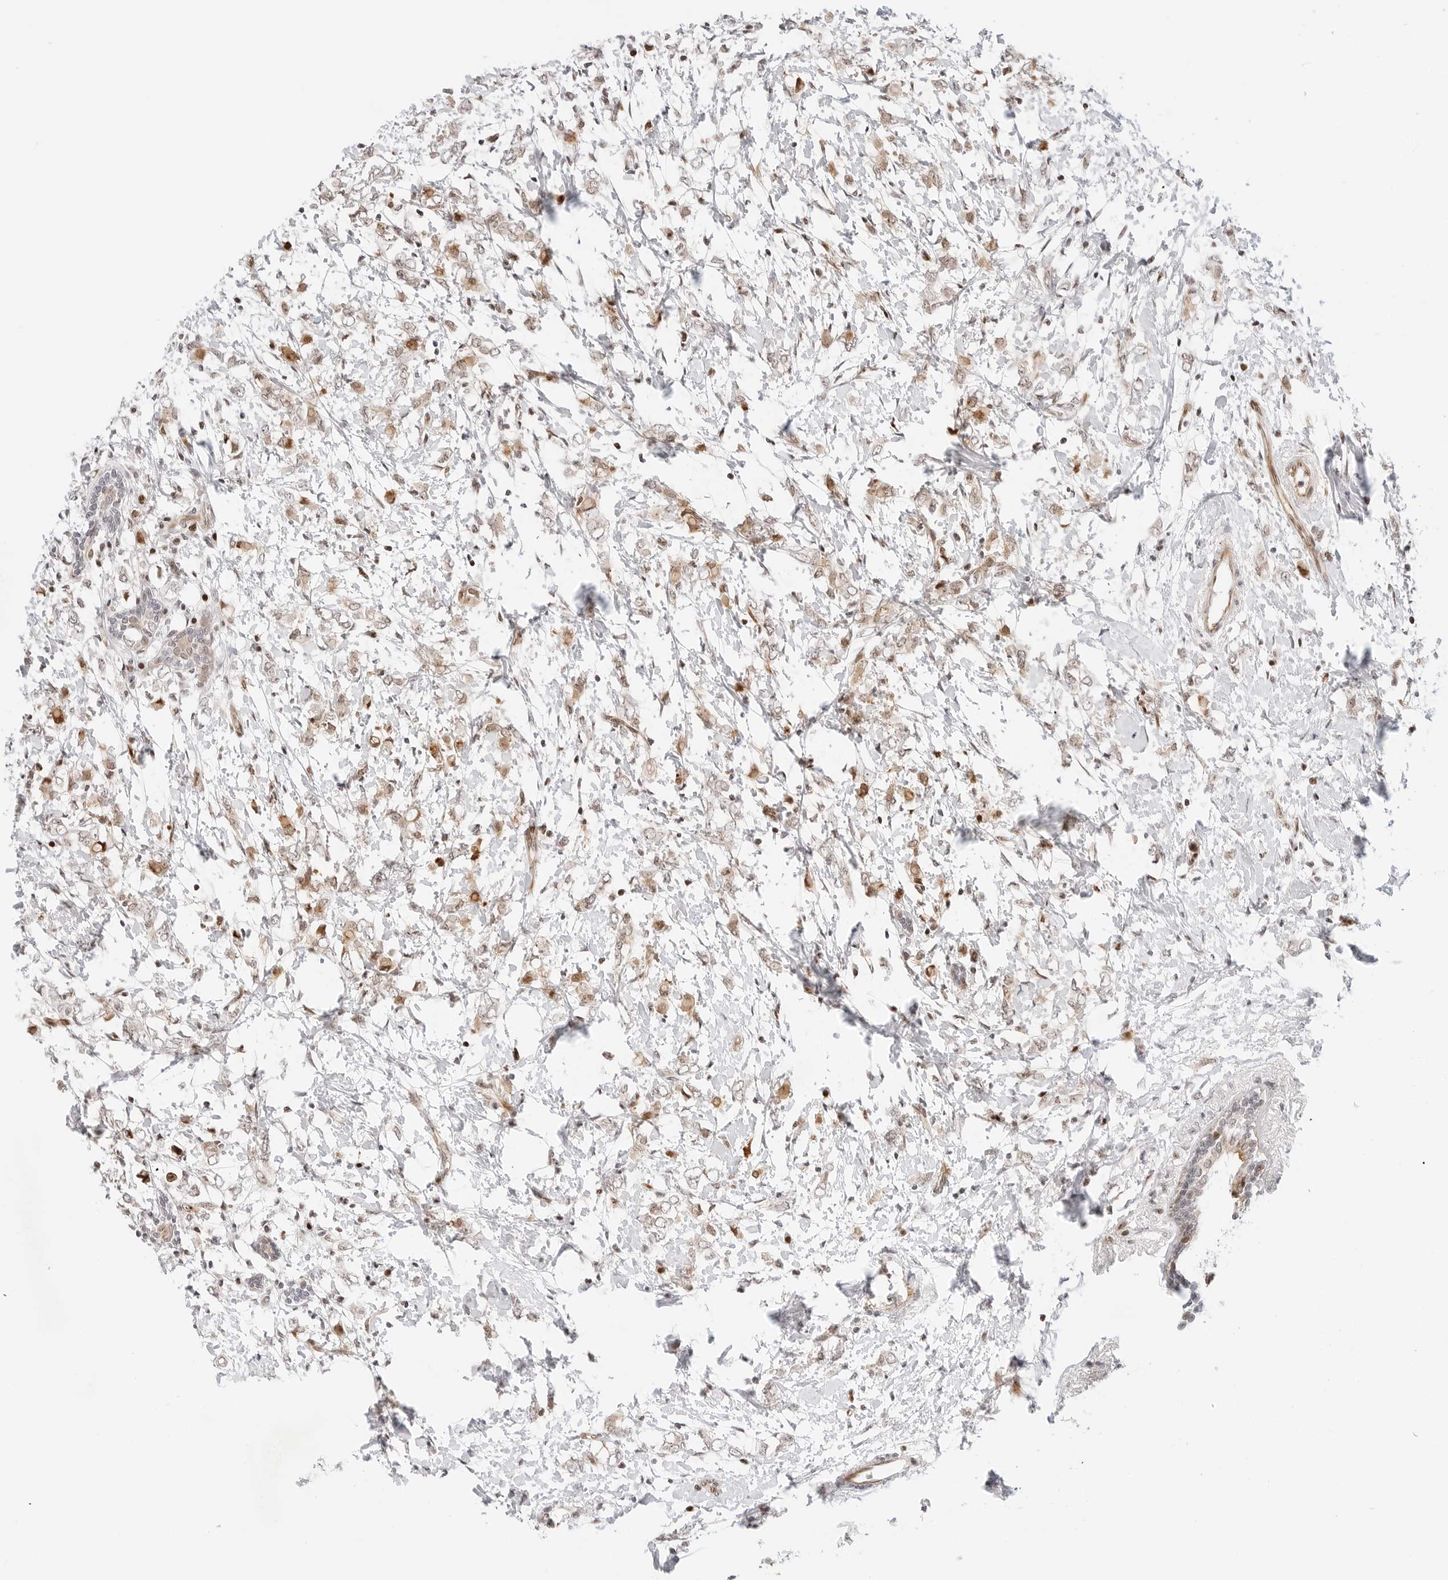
{"staining": {"intensity": "moderate", "quantity": "25%-75%", "location": "nuclear"}, "tissue": "breast cancer", "cell_type": "Tumor cells", "image_type": "cancer", "snomed": [{"axis": "morphology", "description": "Normal tissue, NOS"}, {"axis": "morphology", "description": "Lobular carcinoma"}, {"axis": "topography", "description": "Breast"}], "caption": "Brown immunohistochemical staining in human breast lobular carcinoma demonstrates moderate nuclear positivity in about 25%-75% of tumor cells.", "gene": "ZNF613", "patient": {"sex": "female", "age": 47}}